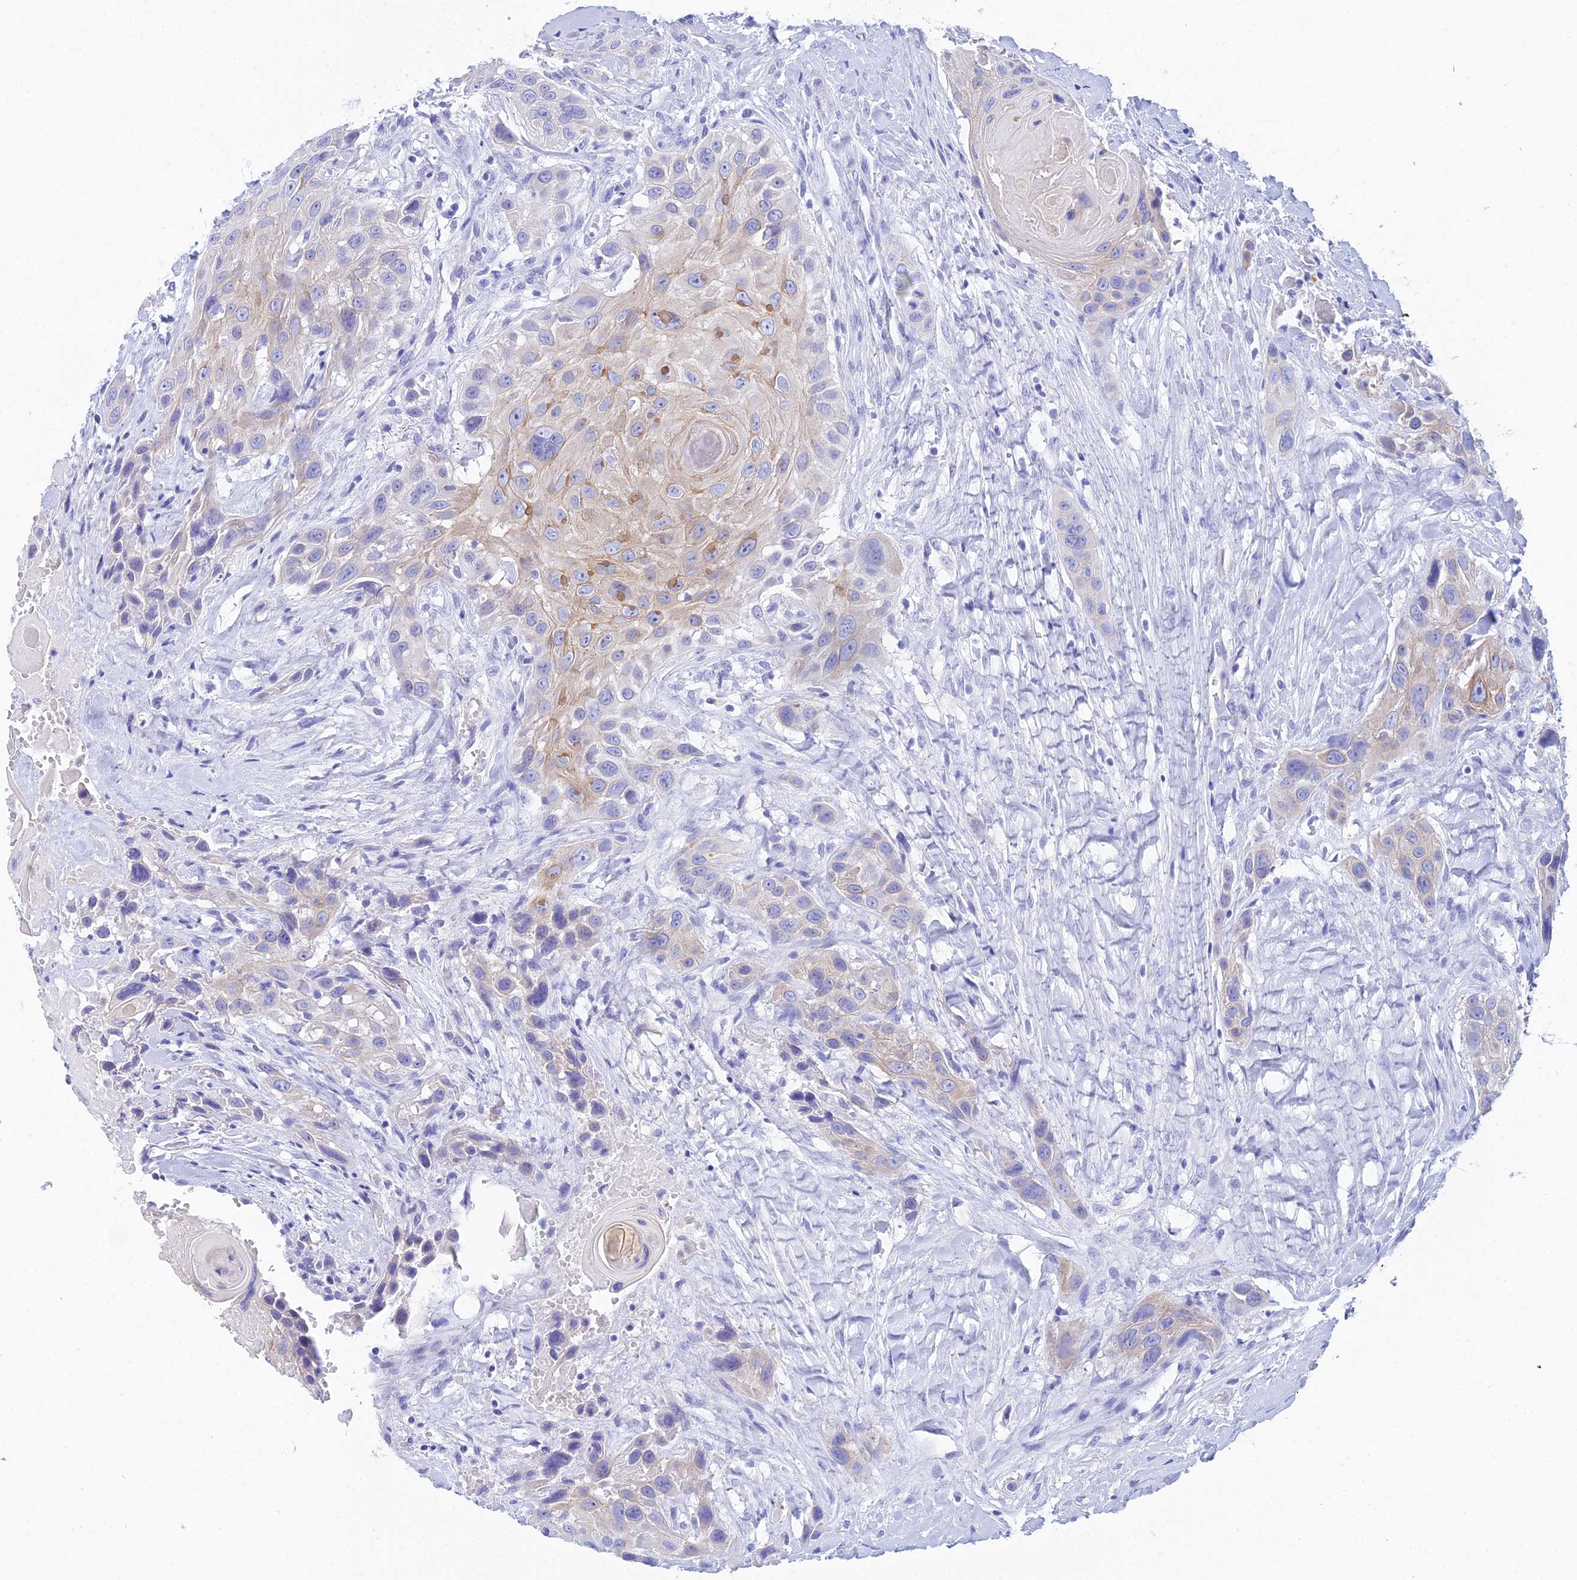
{"staining": {"intensity": "weak", "quantity": "<25%", "location": "cytoplasmic/membranous"}, "tissue": "head and neck cancer", "cell_type": "Tumor cells", "image_type": "cancer", "snomed": [{"axis": "morphology", "description": "Squamous cell carcinoma, NOS"}, {"axis": "topography", "description": "Head-Neck"}], "caption": "Tumor cells show no significant protein expression in squamous cell carcinoma (head and neck).", "gene": "REG1A", "patient": {"sex": "male", "age": 81}}